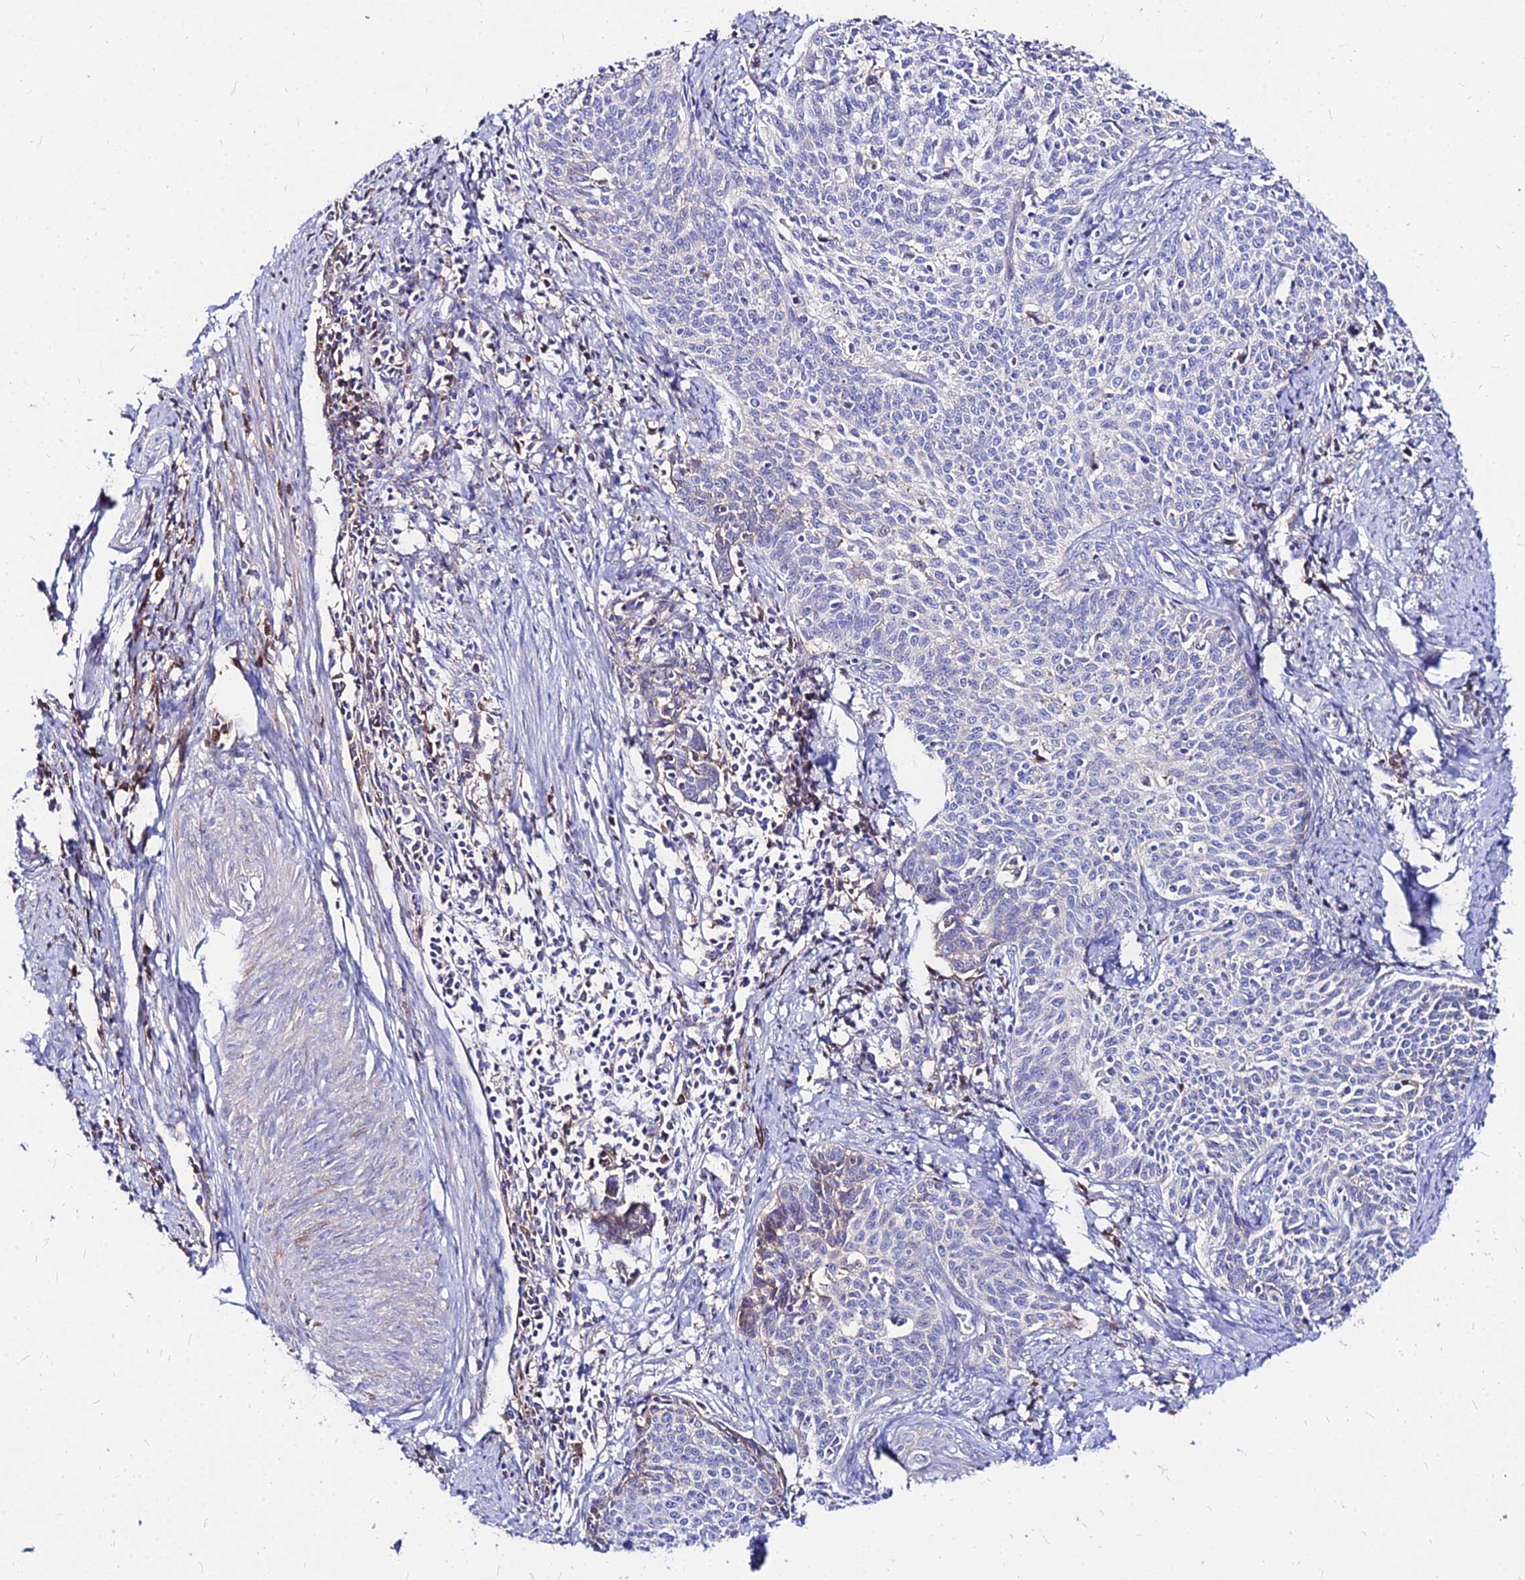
{"staining": {"intensity": "negative", "quantity": "none", "location": "none"}, "tissue": "cervical cancer", "cell_type": "Tumor cells", "image_type": "cancer", "snomed": [{"axis": "morphology", "description": "Squamous cell carcinoma, NOS"}, {"axis": "topography", "description": "Cervix"}], "caption": "High power microscopy image of an immunohistochemistry photomicrograph of cervical squamous cell carcinoma, revealing no significant expression in tumor cells.", "gene": "ACSM6", "patient": {"sex": "female", "age": 39}}